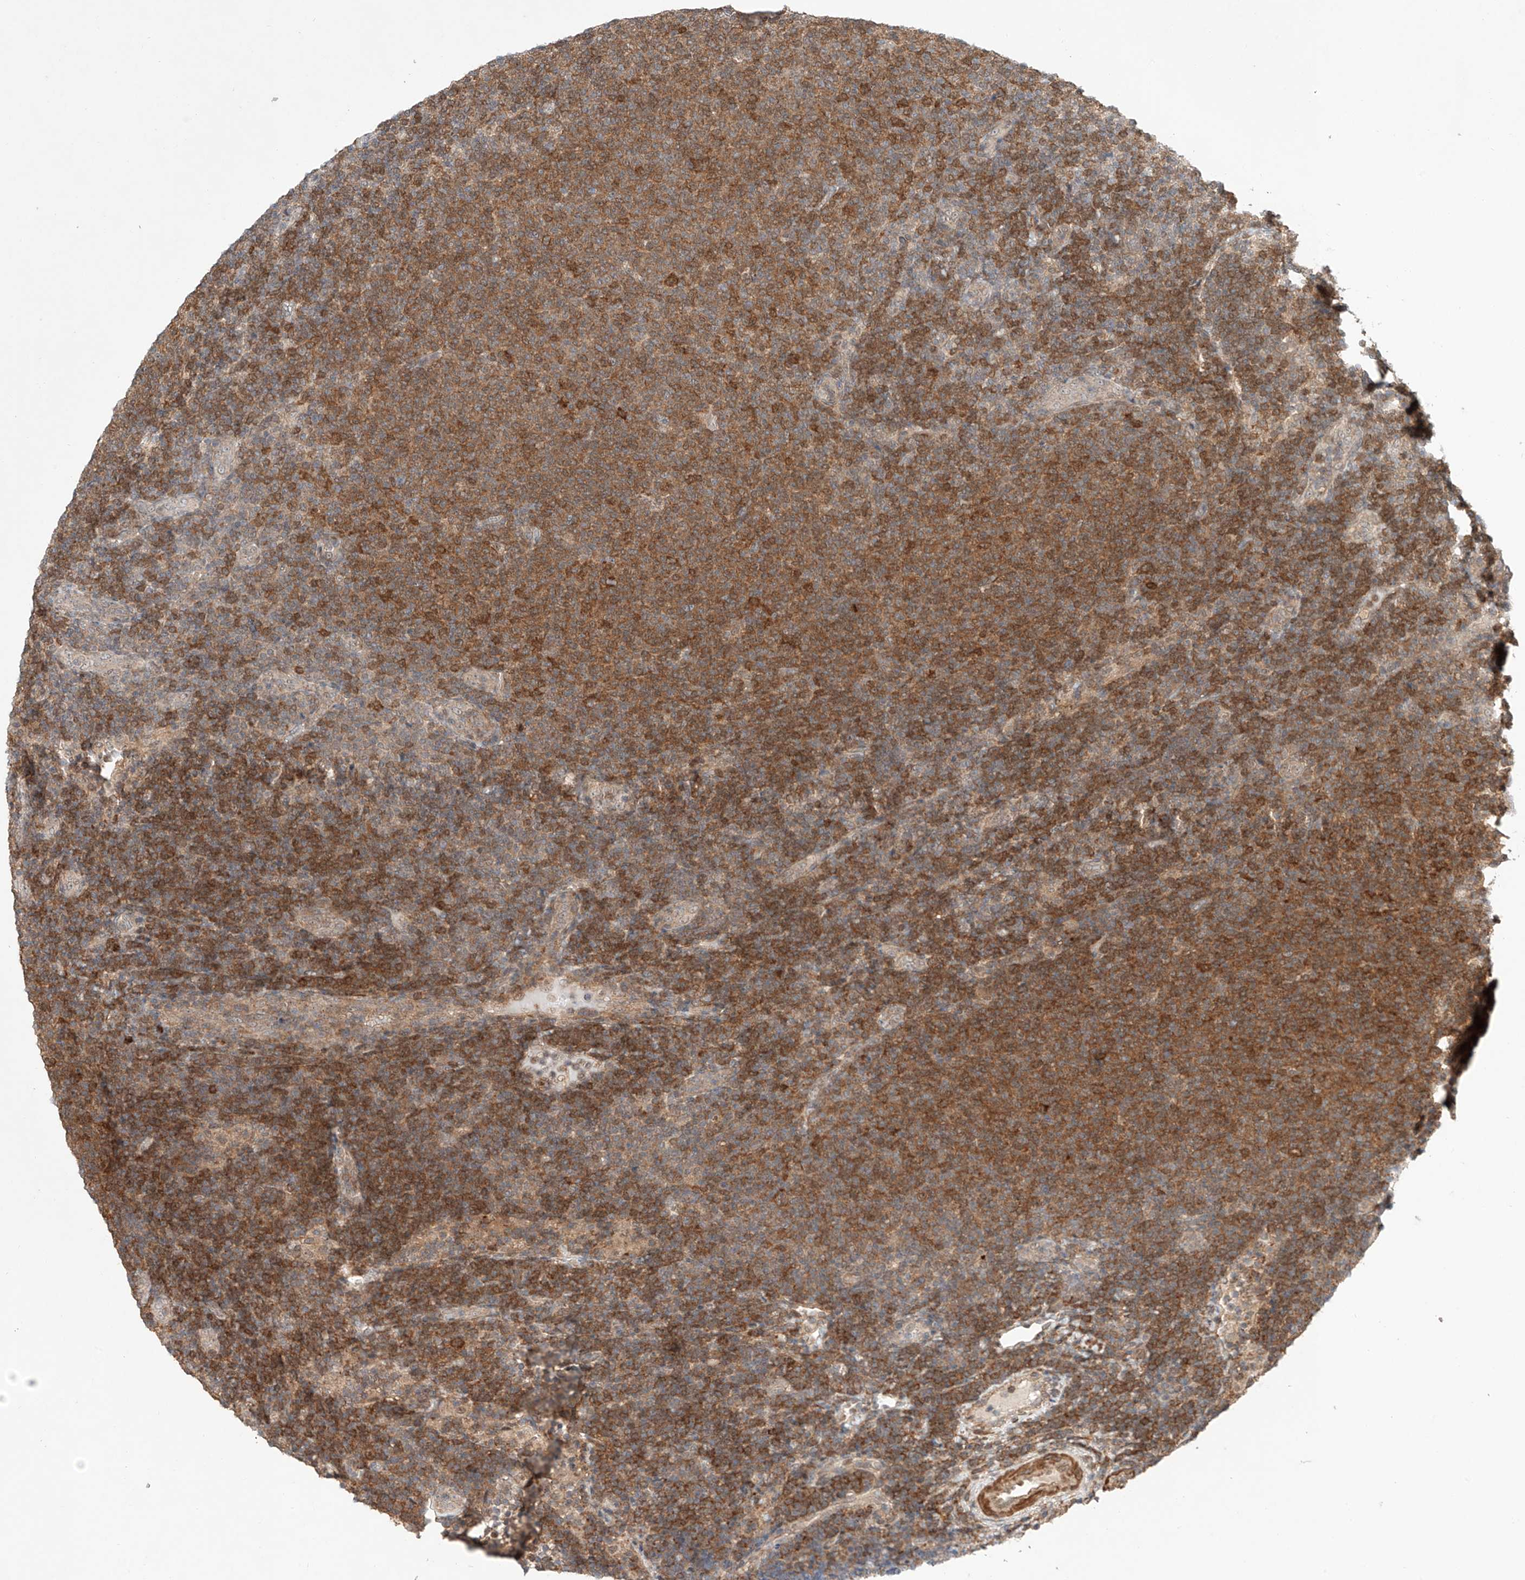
{"staining": {"intensity": "moderate", "quantity": ">75%", "location": "cytoplasmic/membranous"}, "tissue": "lymphoma", "cell_type": "Tumor cells", "image_type": "cancer", "snomed": [{"axis": "morphology", "description": "Malignant lymphoma, non-Hodgkin's type, Low grade"}, {"axis": "topography", "description": "Lymph node"}], "caption": "Lymphoma stained with a brown dye reveals moderate cytoplasmic/membranous positive expression in approximately >75% of tumor cells.", "gene": "TSR2", "patient": {"sex": "male", "age": 66}}